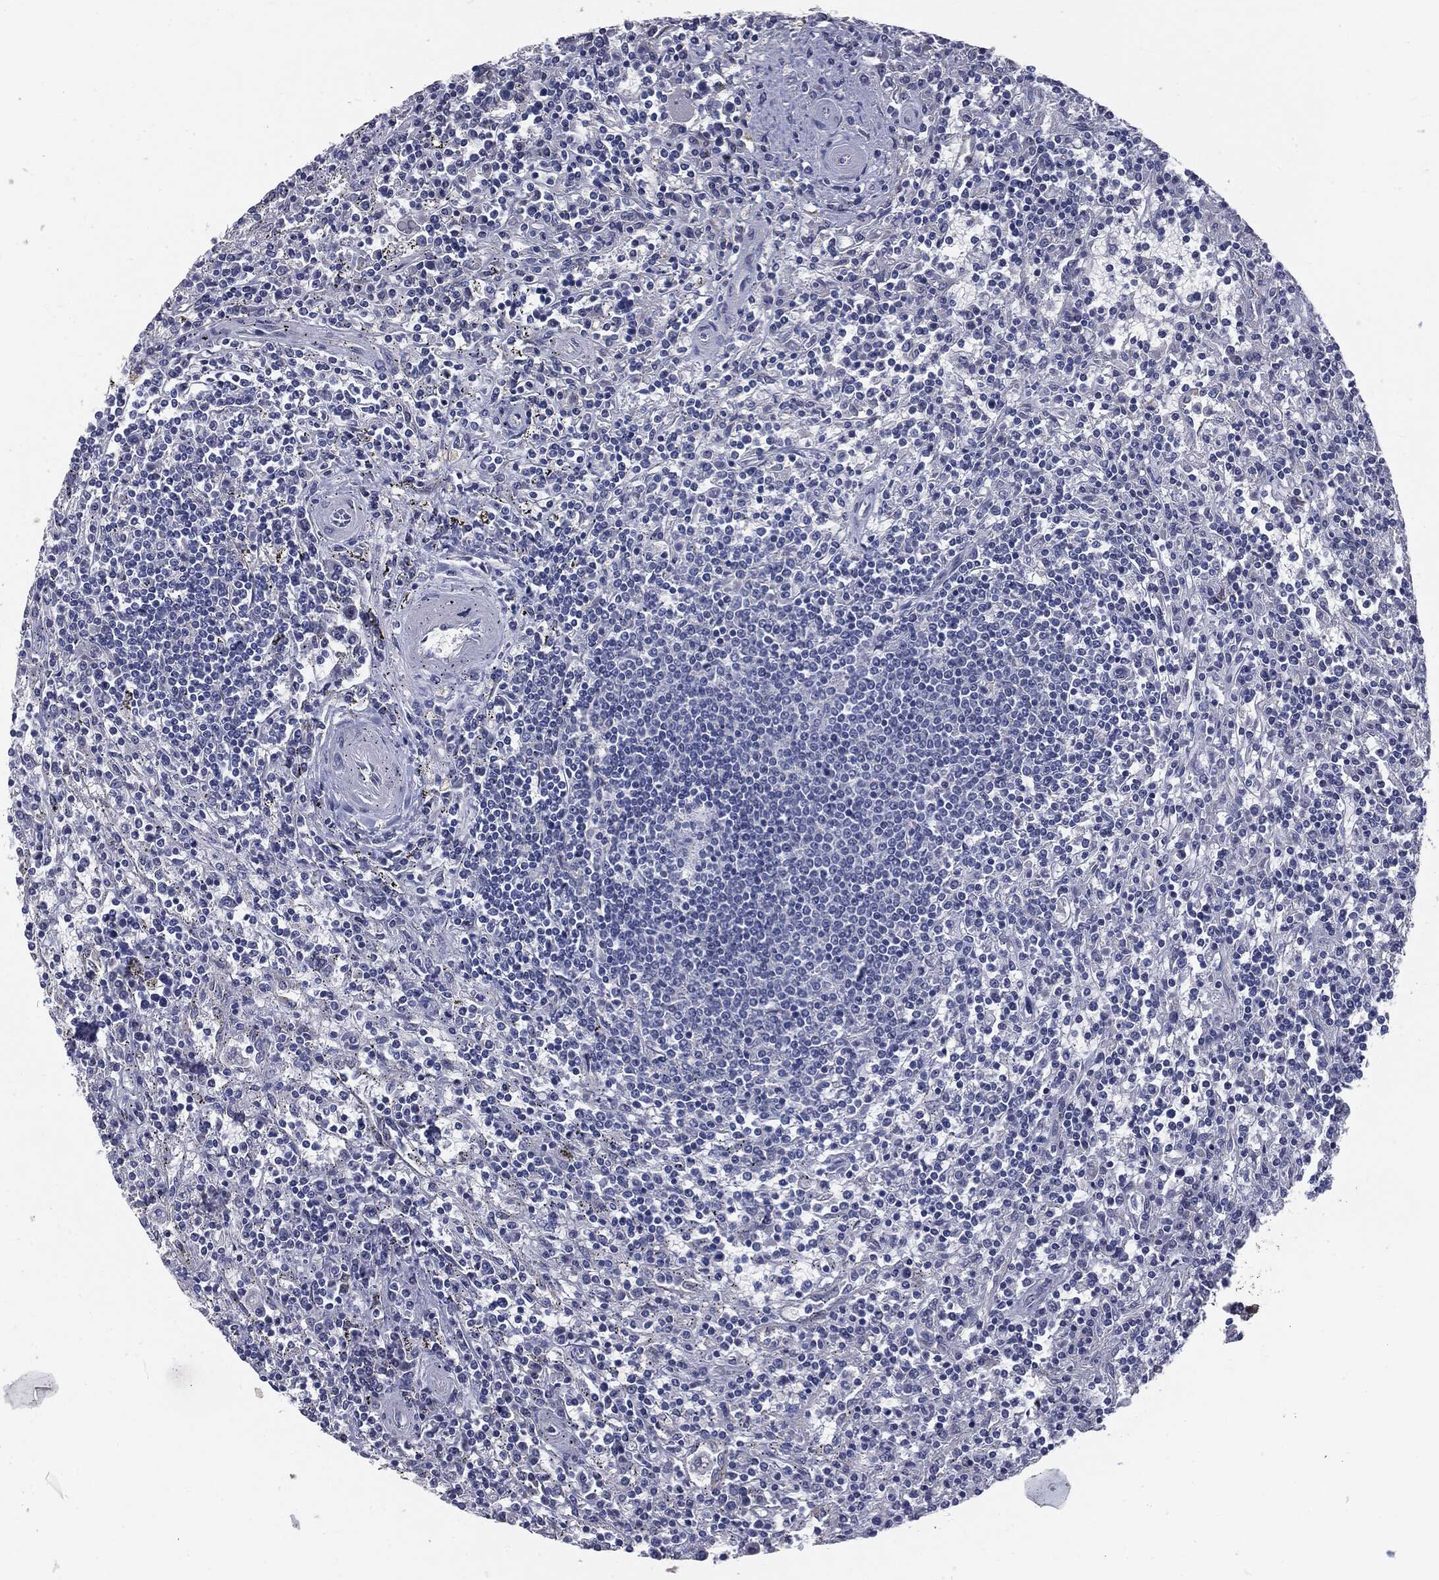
{"staining": {"intensity": "negative", "quantity": "none", "location": "none"}, "tissue": "lymphoma", "cell_type": "Tumor cells", "image_type": "cancer", "snomed": [{"axis": "morphology", "description": "Malignant lymphoma, non-Hodgkin's type, Low grade"}, {"axis": "topography", "description": "Spleen"}], "caption": "Immunohistochemistry (IHC) of lymphoma reveals no staining in tumor cells.", "gene": "KRT5", "patient": {"sex": "male", "age": 62}}